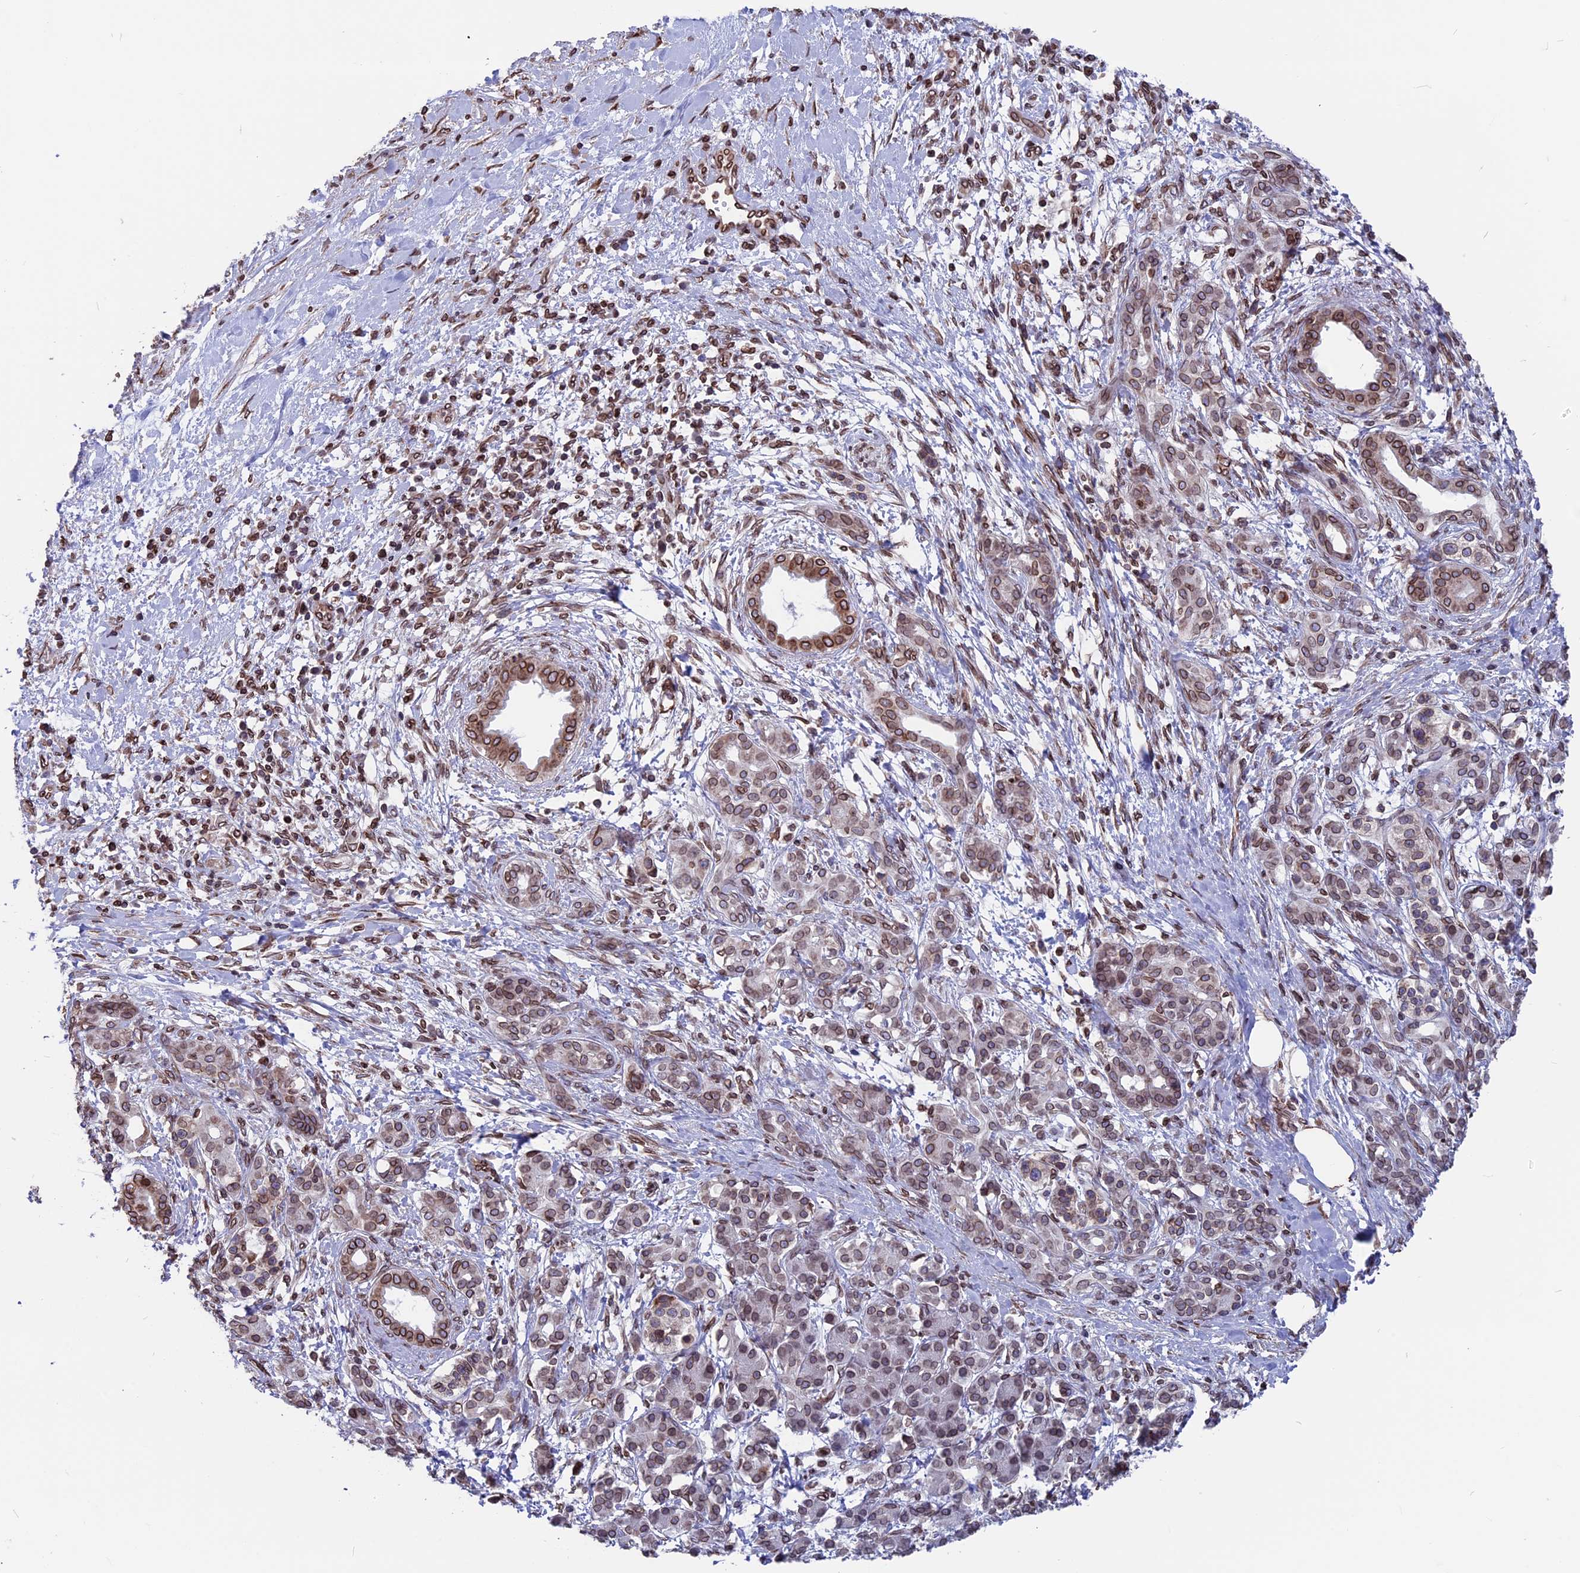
{"staining": {"intensity": "strong", "quantity": "25%-75%", "location": "cytoplasmic/membranous,nuclear"}, "tissue": "pancreatic cancer", "cell_type": "Tumor cells", "image_type": "cancer", "snomed": [{"axis": "morphology", "description": "Adenocarcinoma, NOS"}, {"axis": "topography", "description": "Pancreas"}], "caption": "This is an image of IHC staining of adenocarcinoma (pancreatic), which shows strong staining in the cytoplasmic/membranous and nuclear of tumor cells.", "gene": "PTCHD4", "patient": {"sex": "female", "age": 55}}